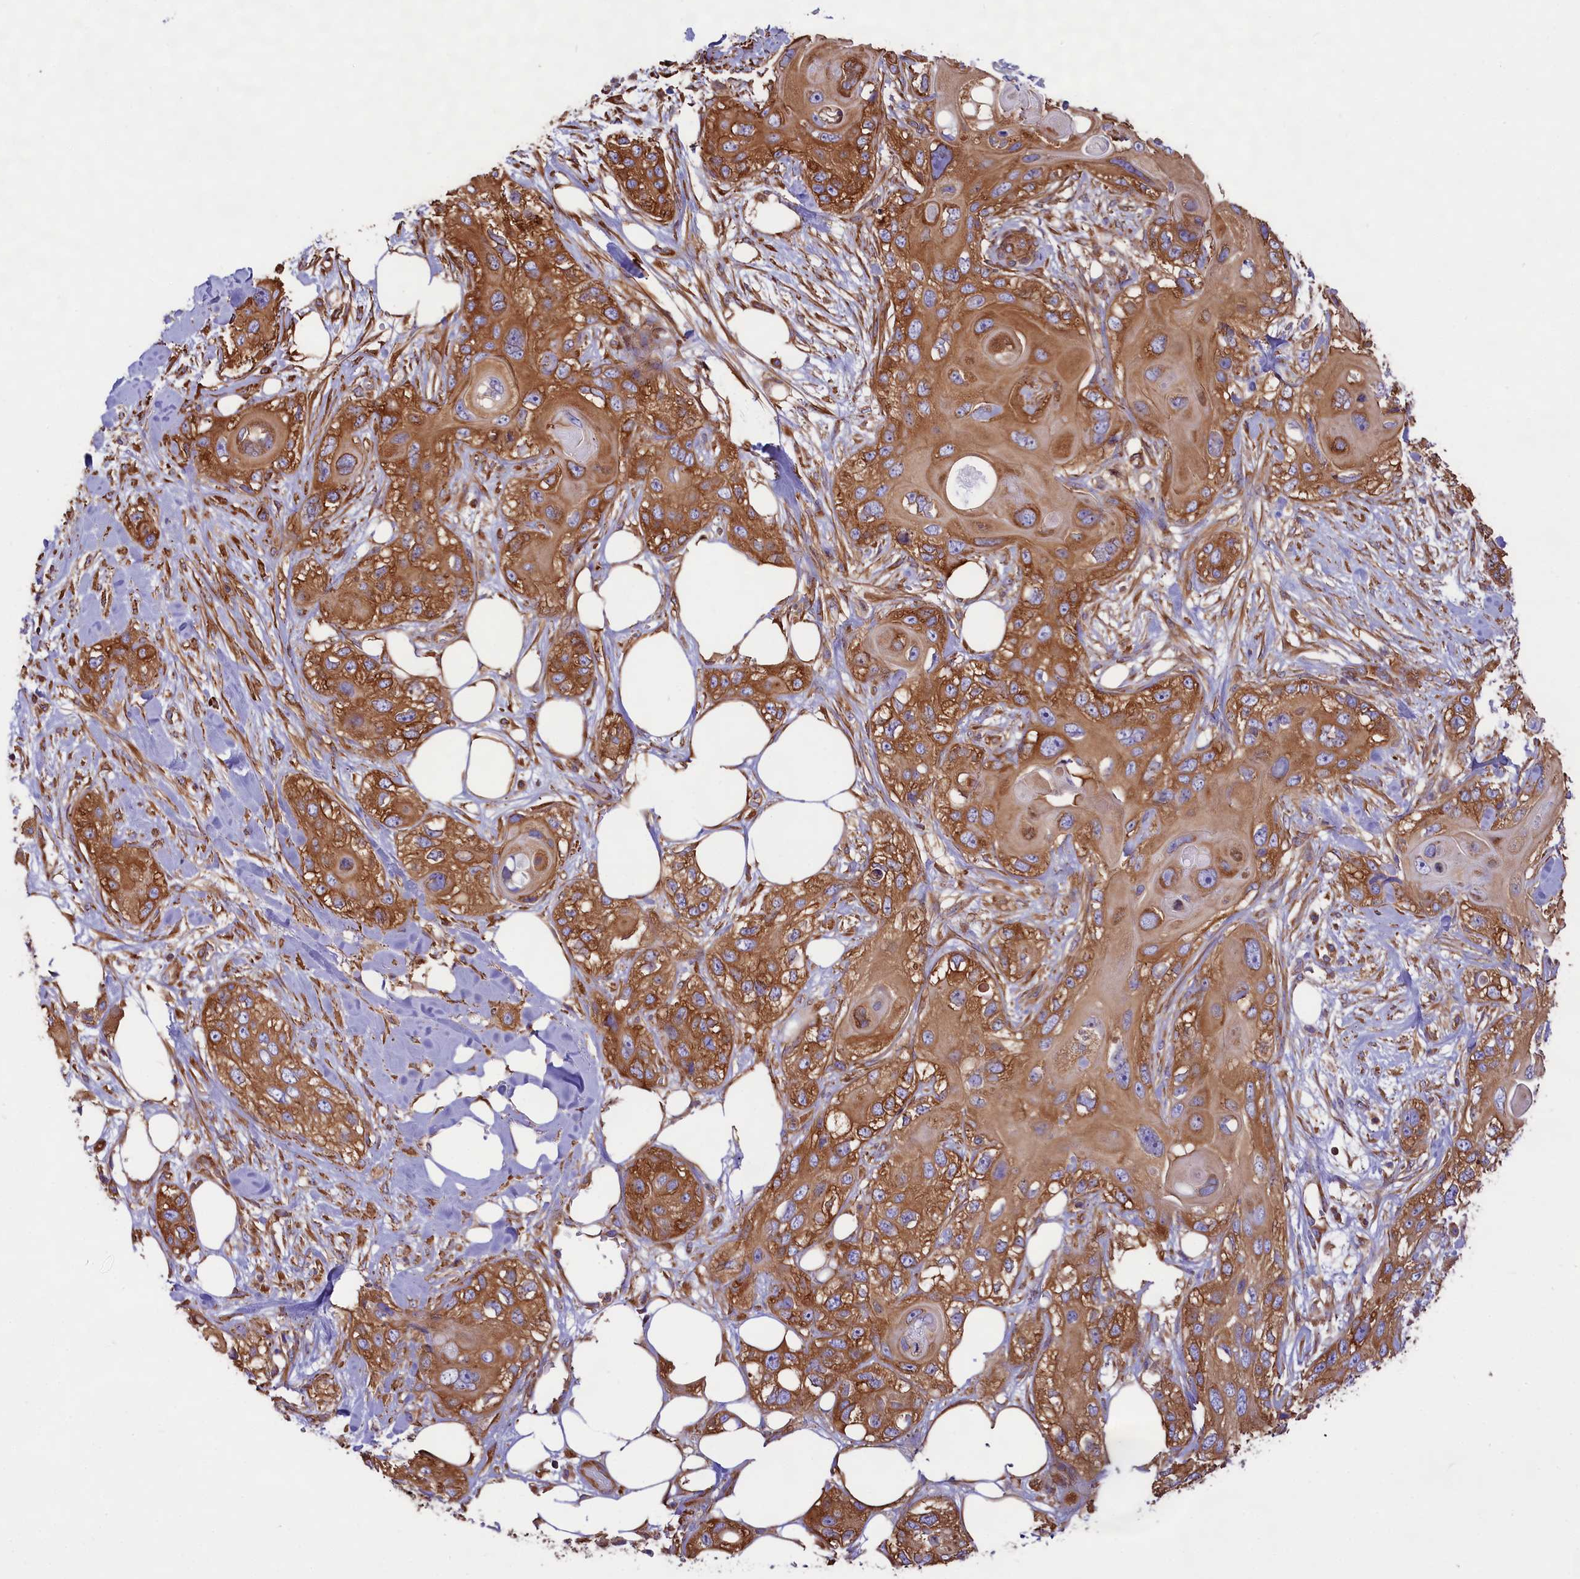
{"staining": {"intensity": "strong", "quantity": ">75%", "location": "cytoplasmic/membranous"}, "tissue": "skin cancer", "cell_type": "Tumor cells", "image_type": "cancer", "snomed": [{"axis": "morphology", "description": "Normal tissue, NOS"}, {"axis": "morphology", "description": "Squamous cell carcinoma, NOS"}, {"axis": "topography", "description": "Skin"}], "caption": "This is an image of immunohistochemistry (IHC) staining of skin cancer (squamous cell carcinoma), which shows strong staining in the cytoplasmic/membranous of tumor cells.", "gene": "GYS1", "patient": {"sex": "male", "age": 72}}